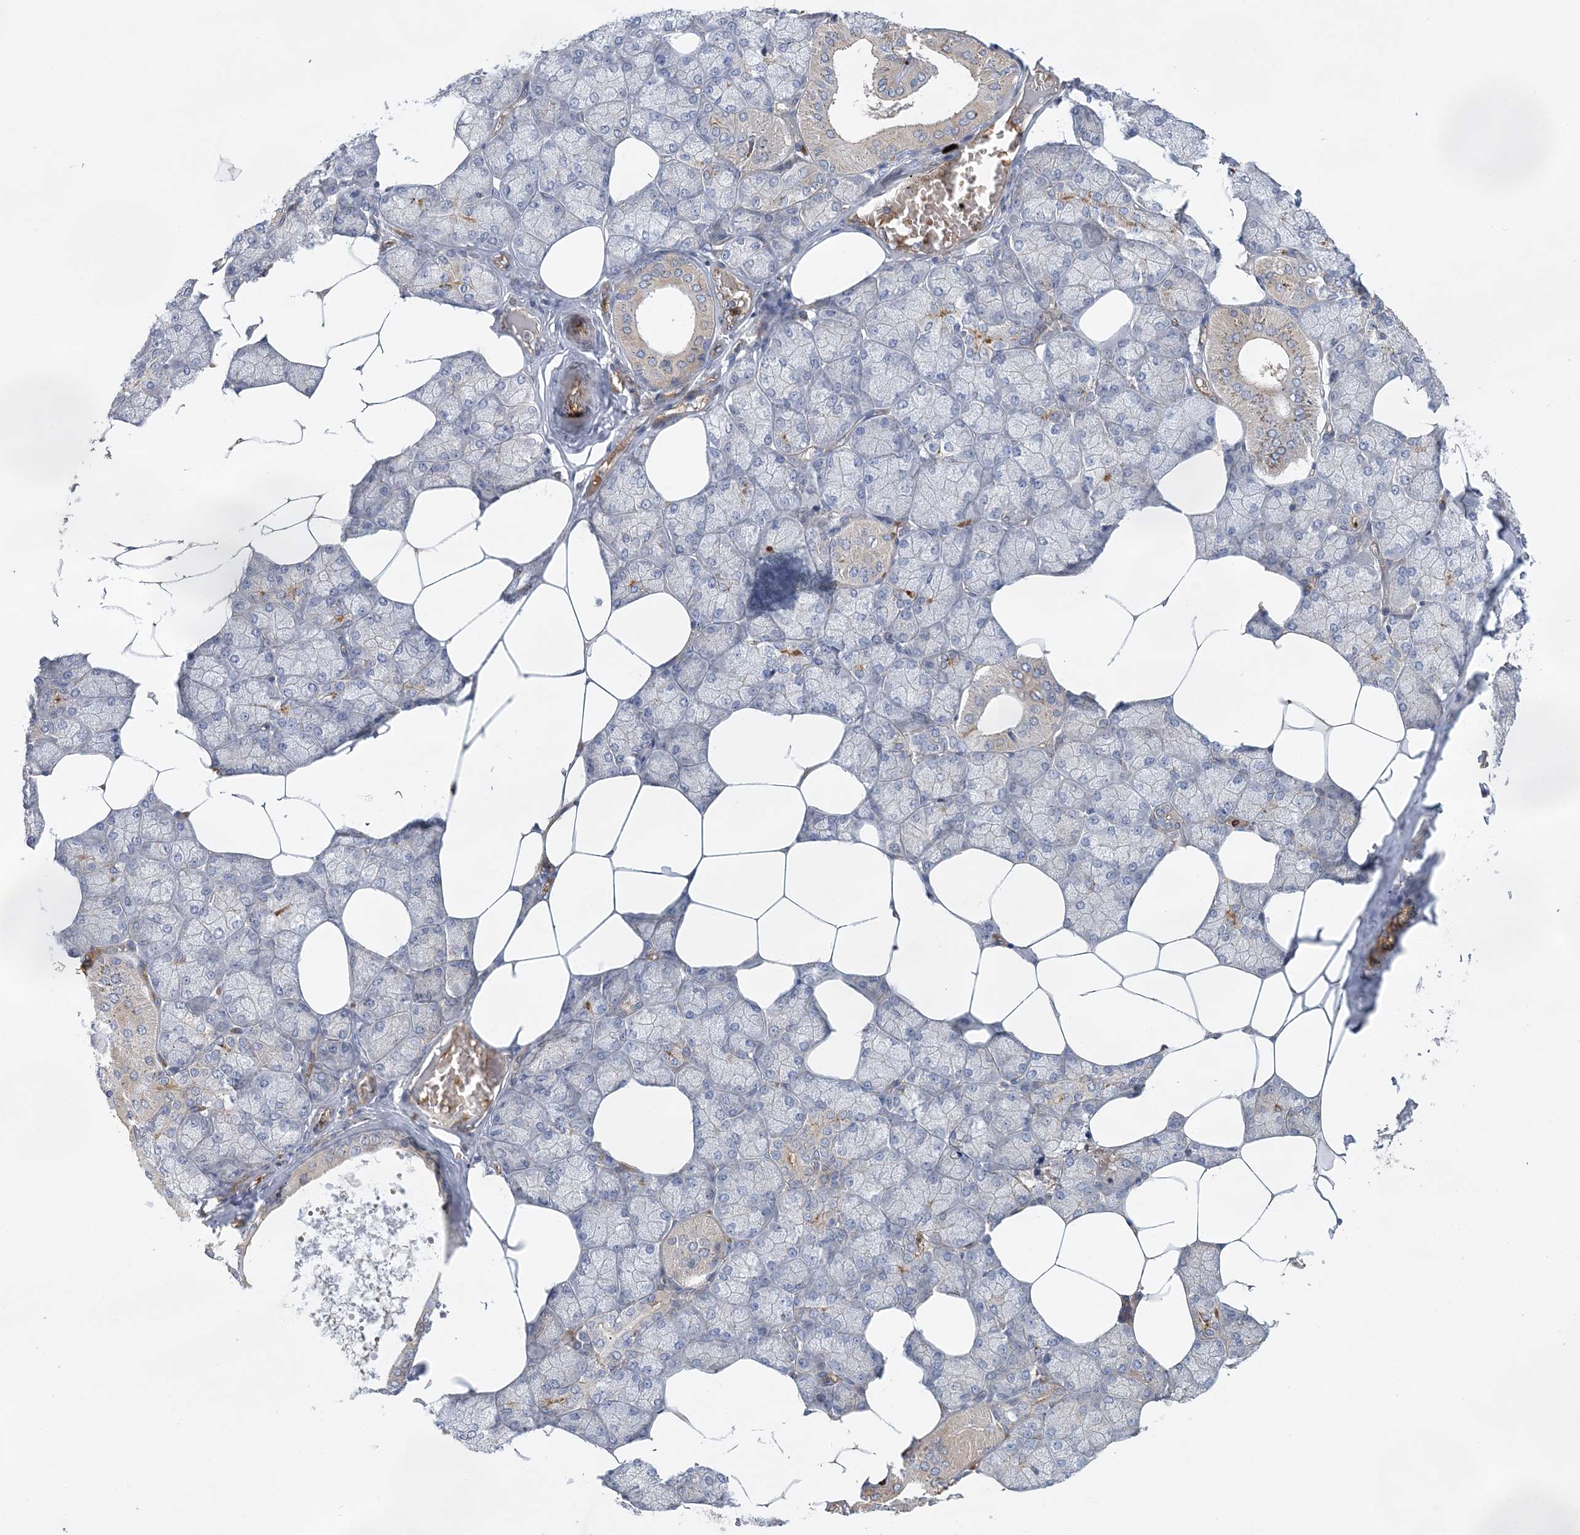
{"staining": {"intensity": "moderate", "quantity": "<25%", "location": "cytoplasmic/membranous"}, "tissue": "salivary gland", "cell_type": "Glandular cells", "image_type": "normal", "snomed": [{"axis": "morphology", "description": "Normal tissue, NOS"}, {"axis": "topography", "description": "Salivary gland"}], "caption": "IHC image of normal salivary gland: human salivary gland stained using immunohistochemistry (IHC) exhibits low levels of moderate protein expression localized specifically in the cytoplasmic/membranous of glandular cells, appearing as a cytoplasmic/membranous brown color.", "gene": "CALN1", "patient": {"sex": "male", "age": 62}}